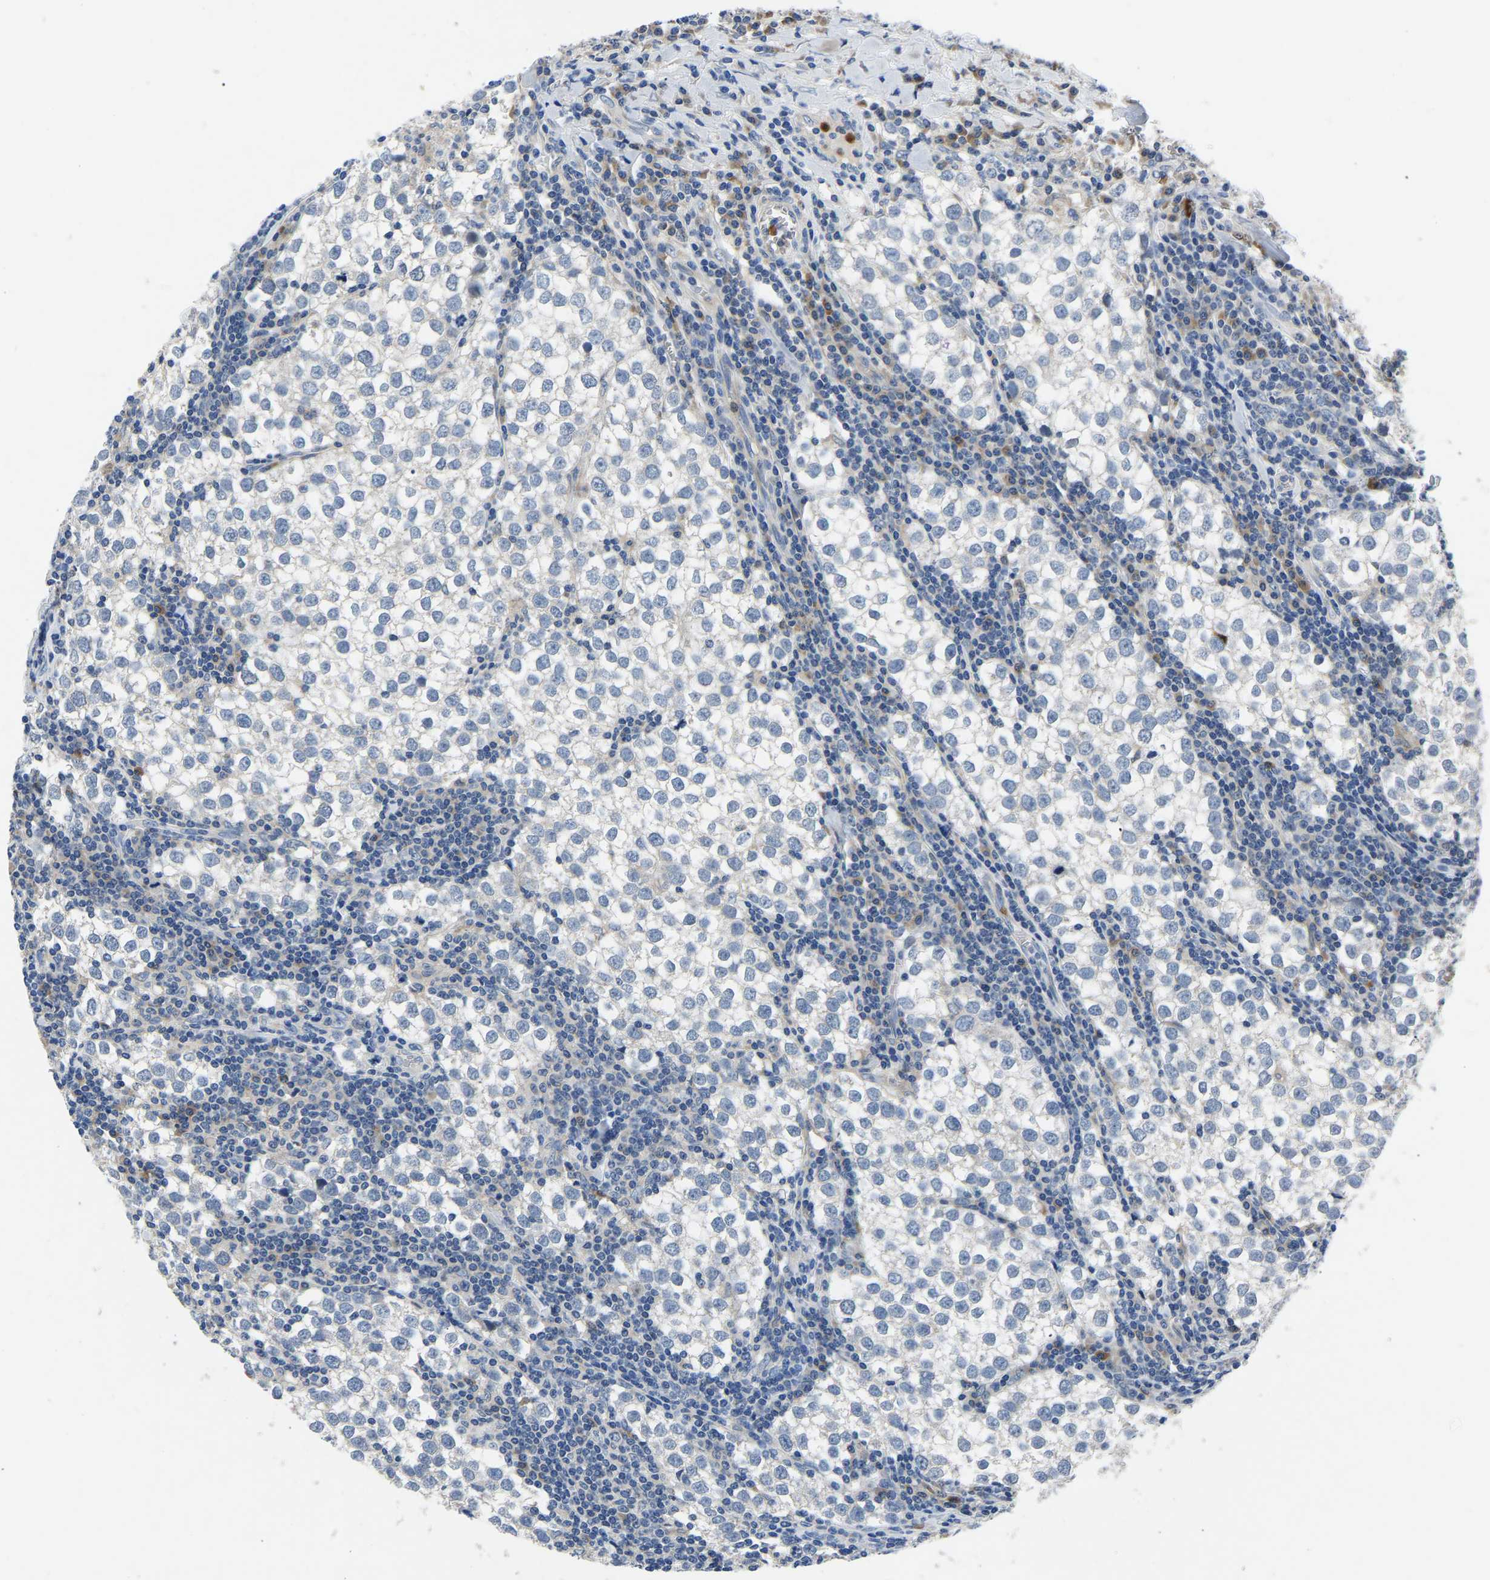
{"staining": {"intensity": "negative", "quantity": "none", "location": "none"}, "tissue": "testis cancer", "cell_type": "Tumor cells", "image_type": "cancer", "snomed": [{"axis": "morphology", "description": "Seminoma, NOS"}, {"axis": "morphology", "description": "Carcinoma, Embryonal, NOS"}, {"axis": "topography", "description": "Testis"}], "caption": "Immunohistochemistry (IHC) histopathology image of neoplastic tissue: testis cancer stained with DAB (3,3'-diaminobenzidine) demonstrates no significant protein expression in tumor cells. (DAB (3,3'-diaminobenzidine) immunohistochemistry, high magnification).", "gene": "TOR1B", "patient": {"sex": "male", "age": 36}}